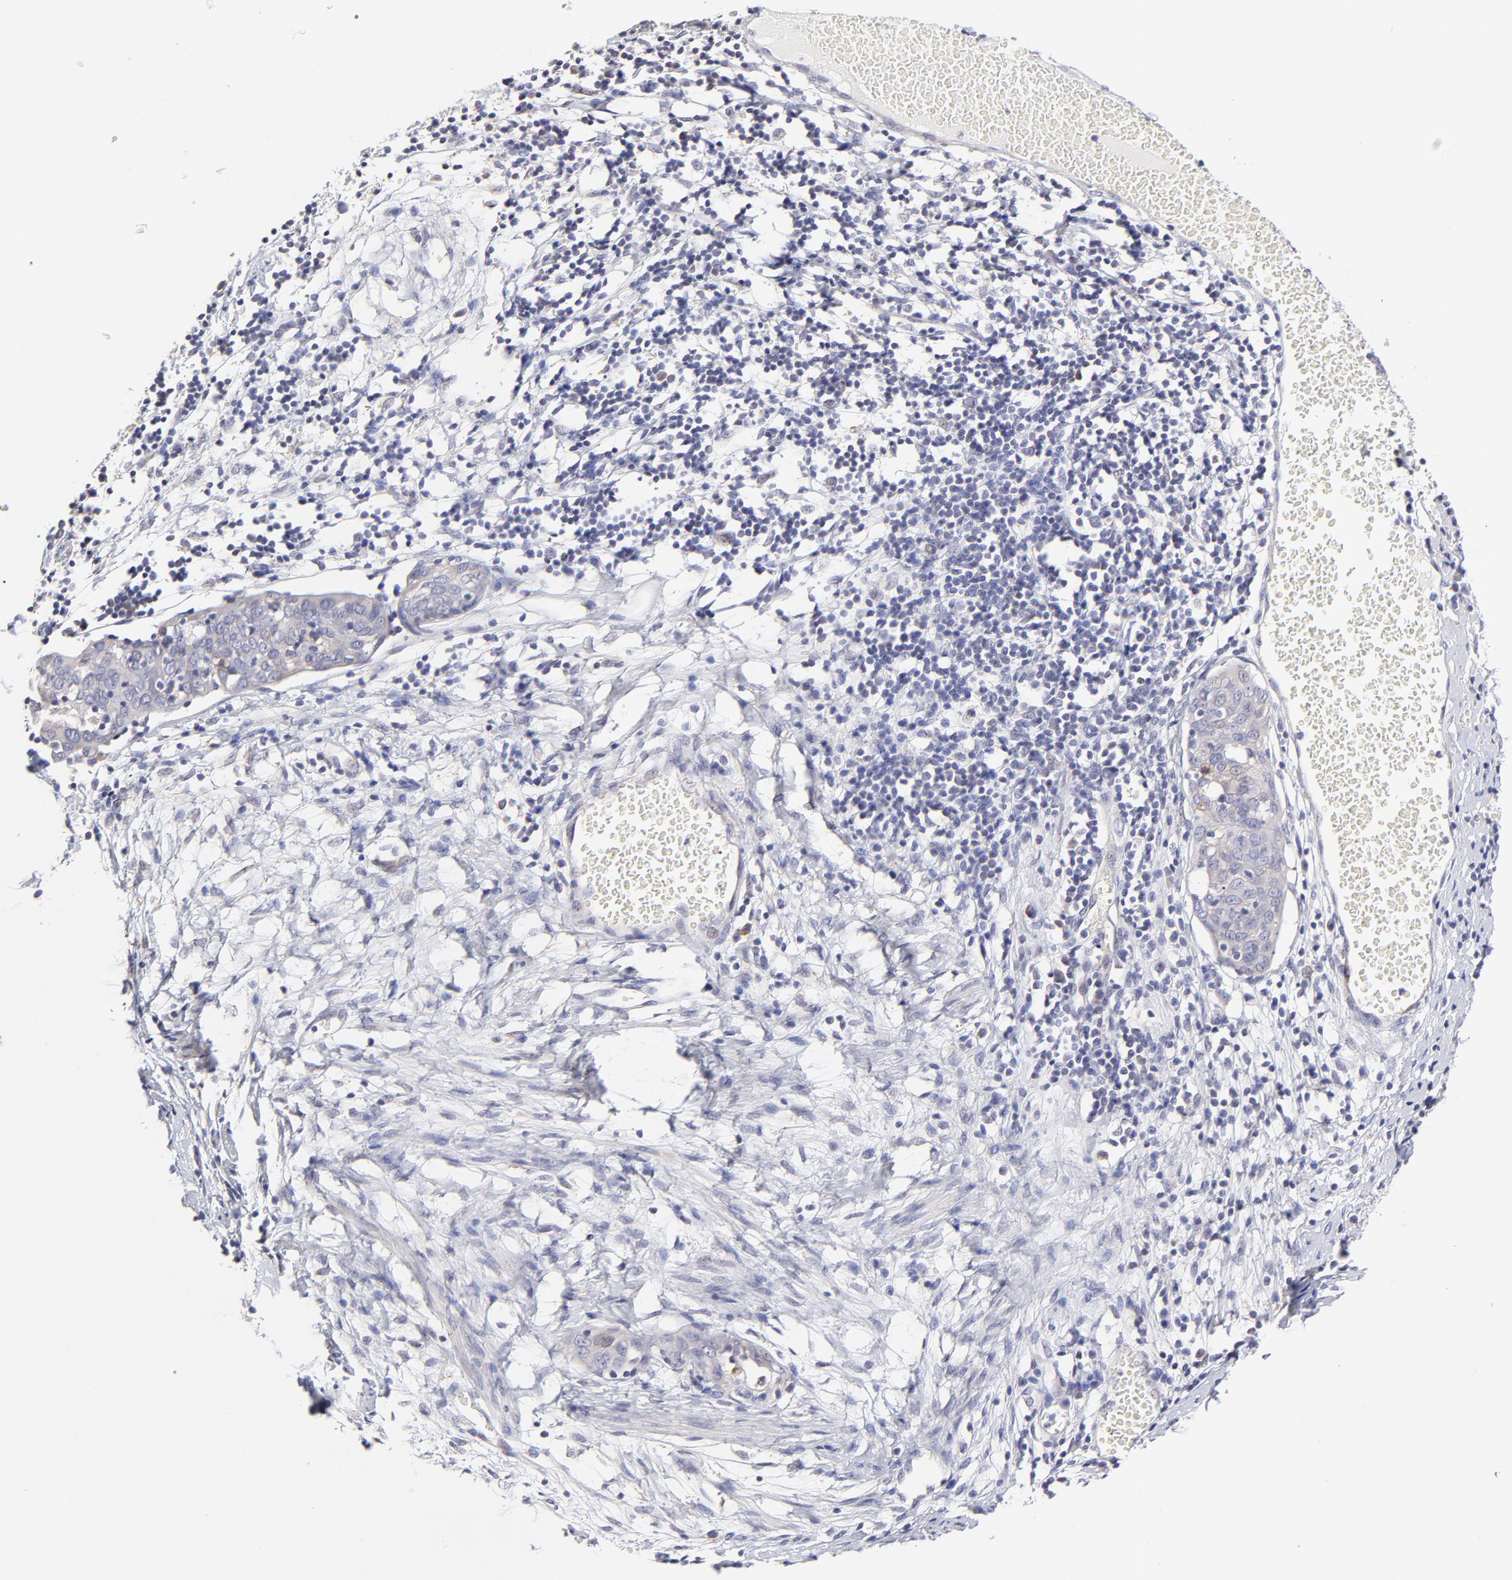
{"staining": {"intensity": "negative", "quantity": "none", "location": "none"}, "tissue": "cervical cancer", "cell_type": "Tumor cells", "image_type": "cancer", "snomed": [{"axis": "morphology", "description": "Normal tissue, NOS"}, {"axis": "morphology", "description": "Squamous cell carcinoma, NOS"}, {"axis": "topography", "description": "Cervix"}], "caption": "A high-resolution micrograph shows immunohistochemistry staining of cervical cancer, which shows no significant positivity in tumor cells. Nuclei are stained in blue.", "gene": "BTG2", "patient": {"sex": "female", "age": 67}}